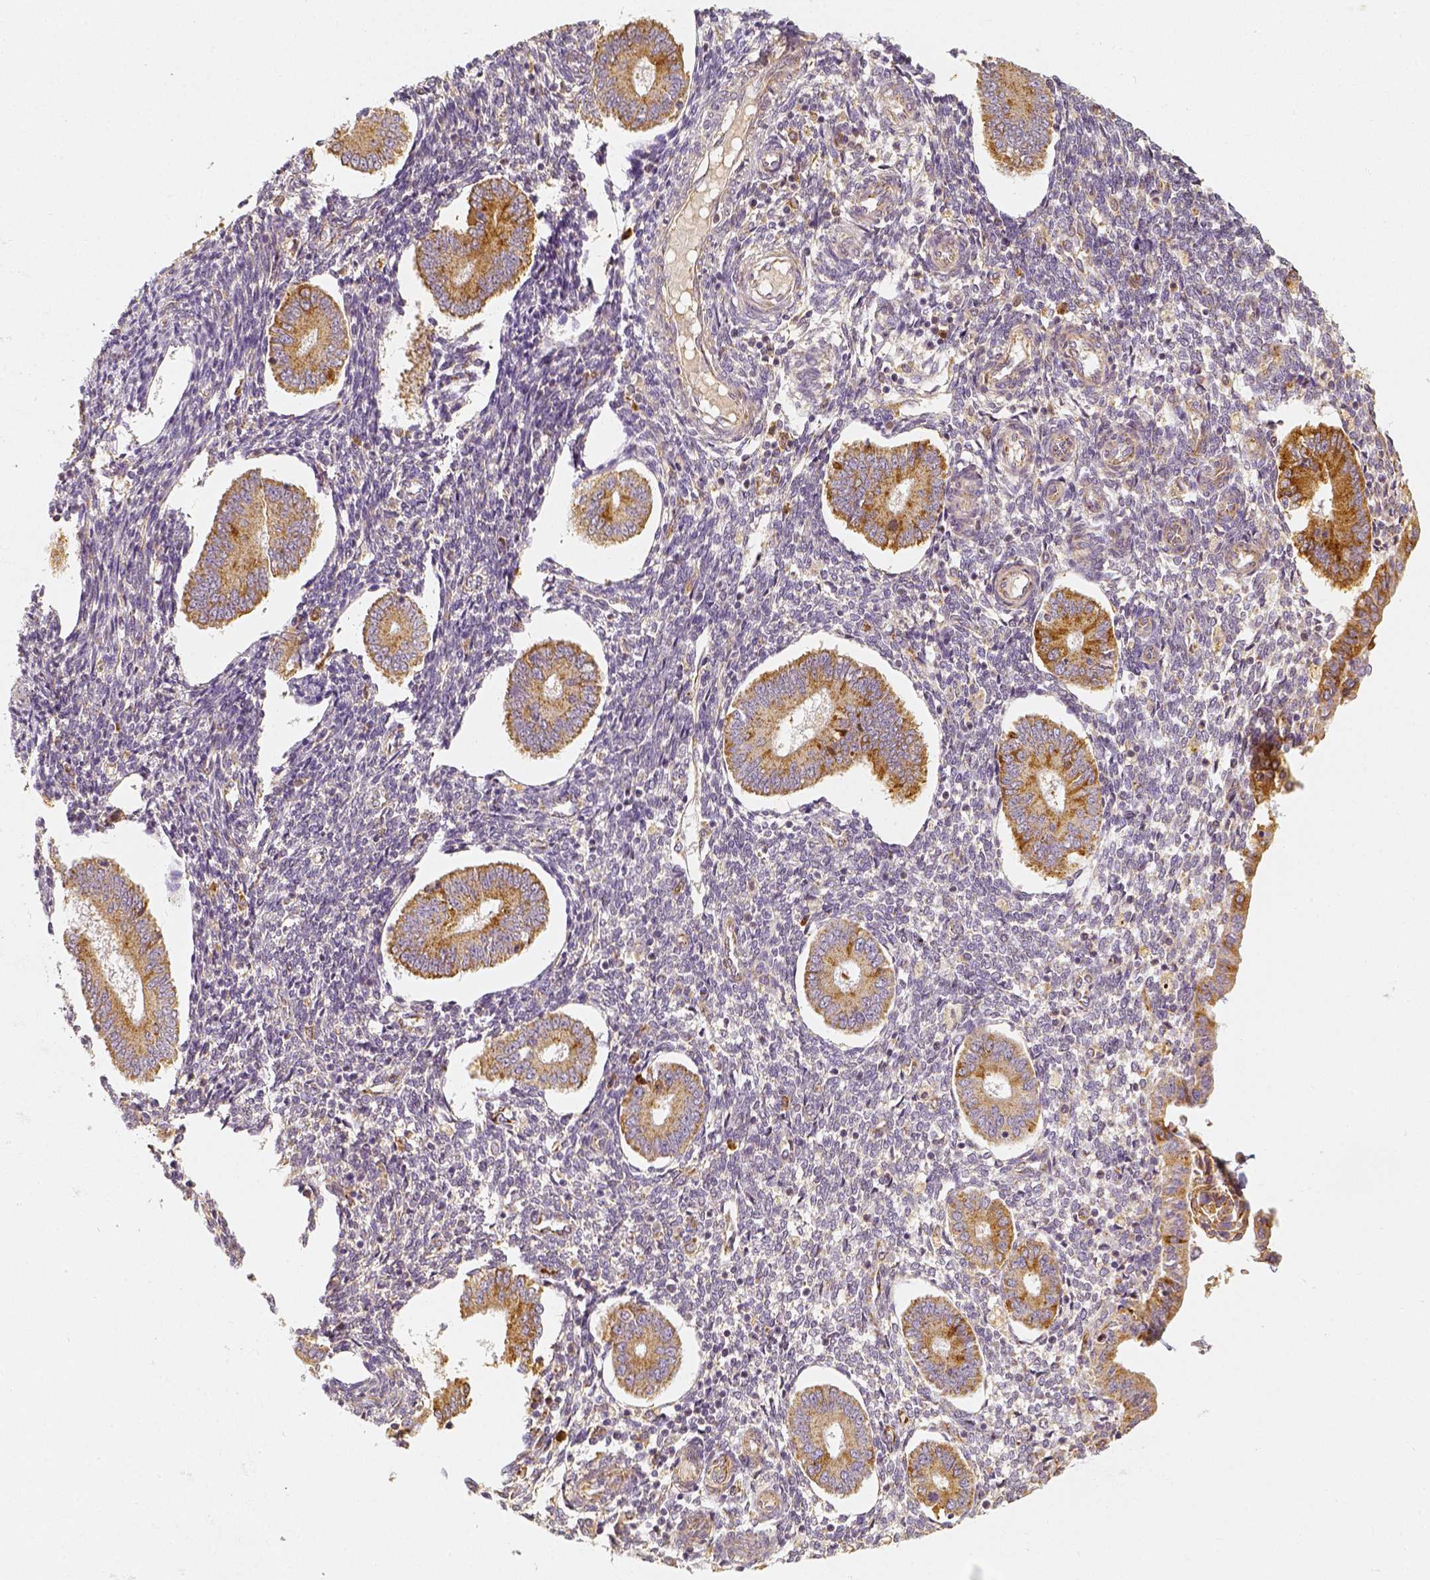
{"staining": {"intensity": "negative", "quantity": "none", "location": "none"}, "tissue": "endometrium", "cell_type": "Cells in endometrial stroma", "image_type": "normal", "snomed": [{"axis": "morphology", "description": "Normal tissue, NOS"}, {"axis": "topography", "description": "Endometrium"}], "caption": "IHC of benign human endometrium shows no expression in cells in endometrial stroma.", "gene": "PGAM5", "patient": {"sex": "female", "age": 40}}